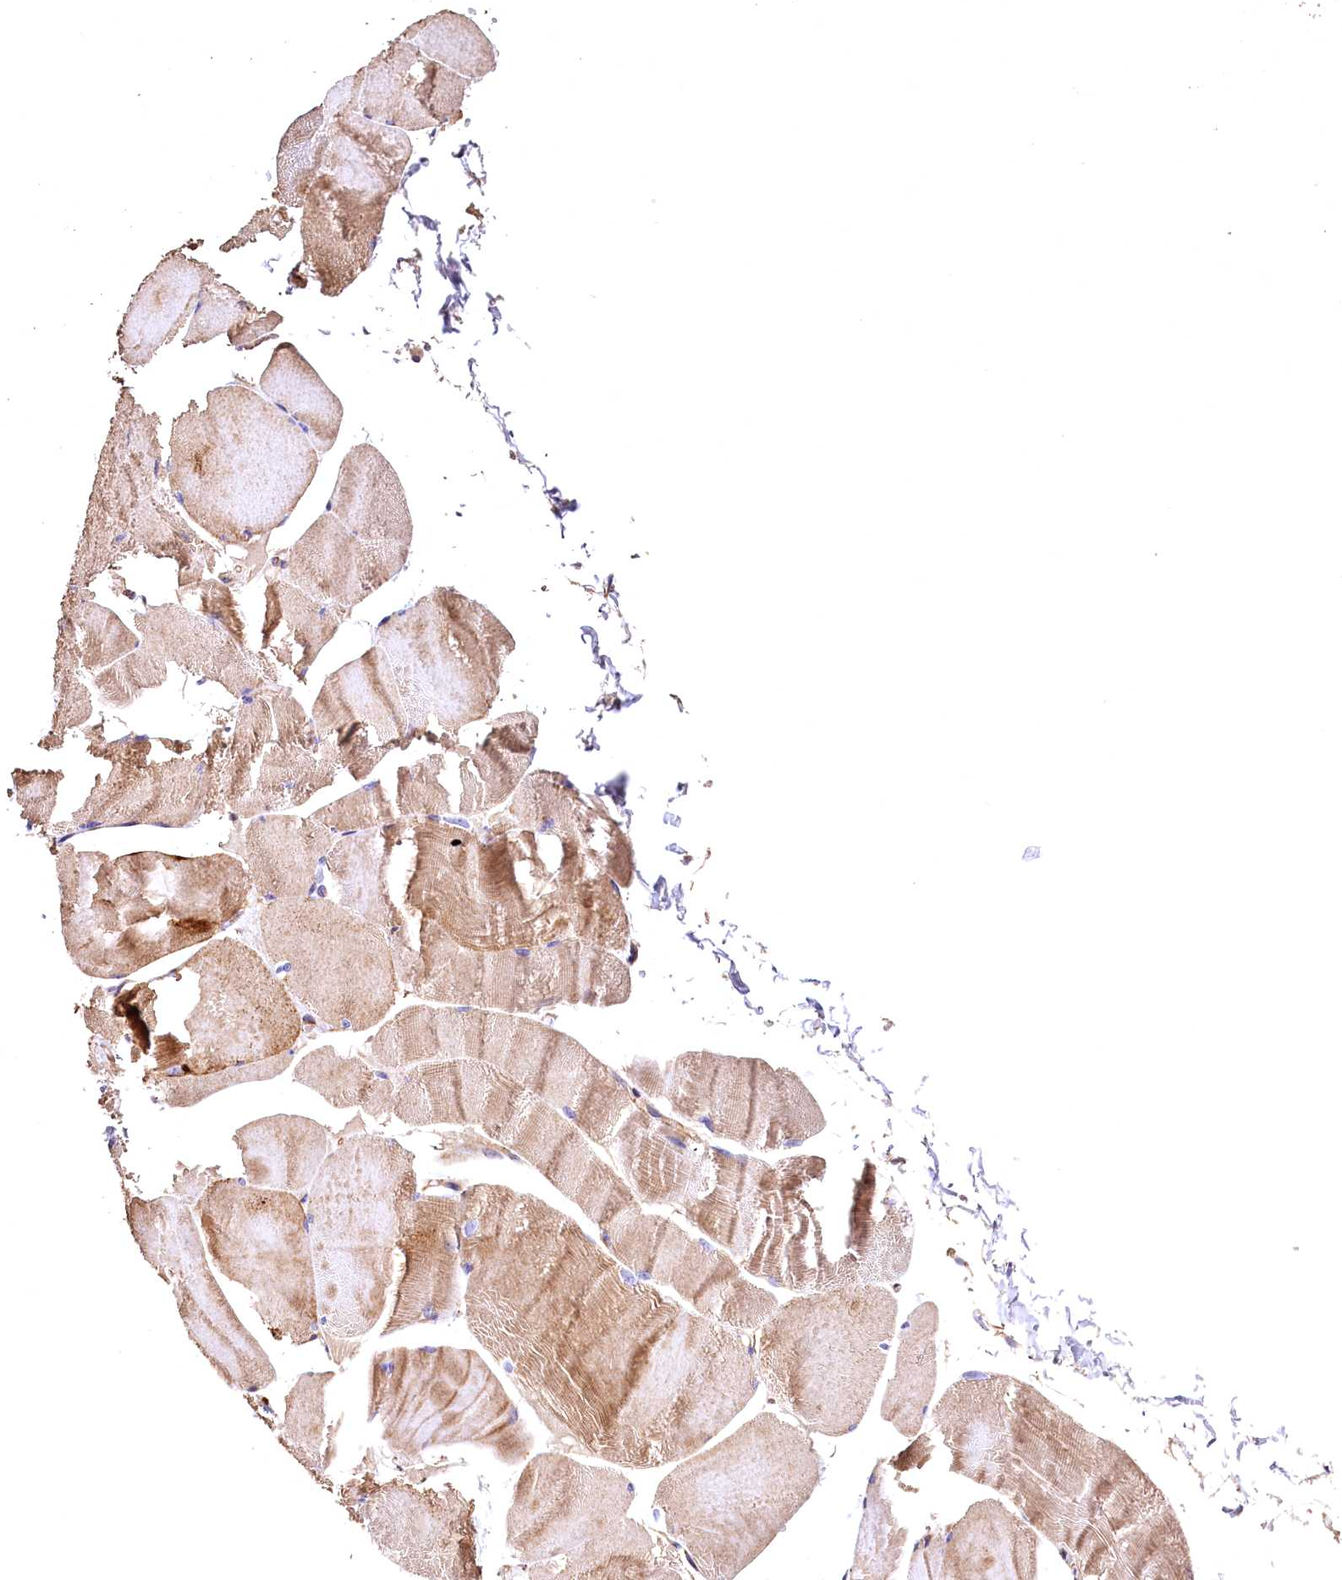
{"staining": {"intensity": "moderate", "quantity": ">75%", "location": "cytoplasmic/membranous"}, "tissue": "skeletal muscle", "cell_type": "Myocytes", "image_type": "normal", "snomed": [{"axis": "morphology", "description": "Normal tissue, NOS"}, {"axis": "morphology", "description": "Basal cell carcinoma"}, {"axis": "topography", "description": "Skeletal muscle"}], "caption": "A micrograph of human skeletal muscle stained for a protein shows moderate cytoplasmic/membranous brown staining in myocytes. The staining was performed using DAB (3,3'-diaminobenzidine) to visualize the protein expression in brown, while the nuclei were stained in blue with hematoxylin (Magnification: 20x).", "gene": "RASSF1", "patient": {"sex": "female", "age": 64}}